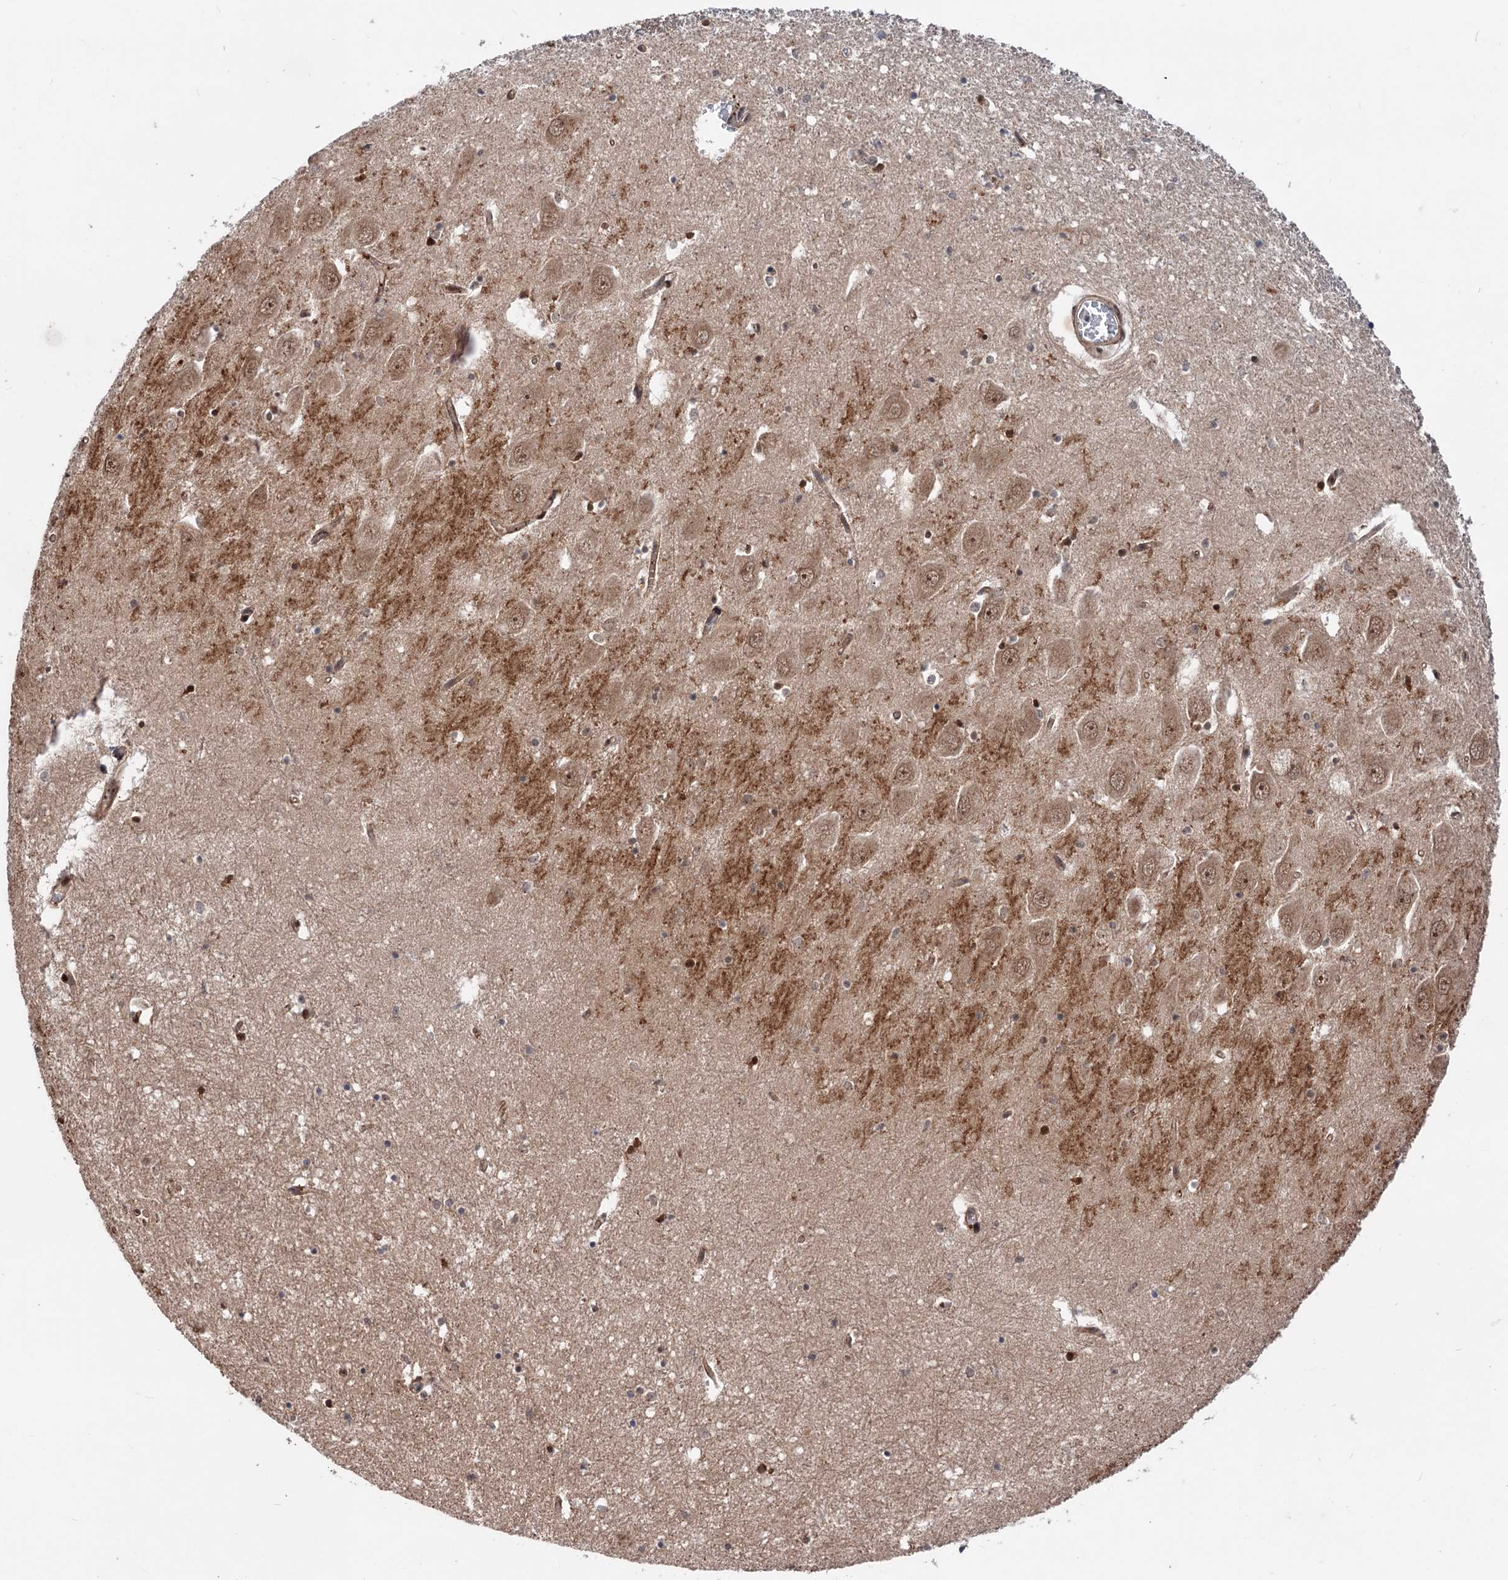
{"staining": {"intensity": "moderate", "quantity": "25%-75%", "location": "cytoplasmic/membranous,nuclear"}, "tissue": "hippocampus", "cell_type": "Glial cells", "image_type": "normal", "snomed": [{"axis": "morphology", "description": "Normal tissue, NOS"}, {"axis": "topography", "description": "Hippocampus"}], "caption": "Immunohistochemical staining of unremarkable hippocampus reveals 25%-75% levels of moderate cytoplasmic/membranous,nuclear protein positivity in about 25%-75% of glial cells. (DAB IHC, brown staining for protein, blue staining for nuclei).", "gene": "MAML1", "patient": {"sex": "male", "age": 70}}